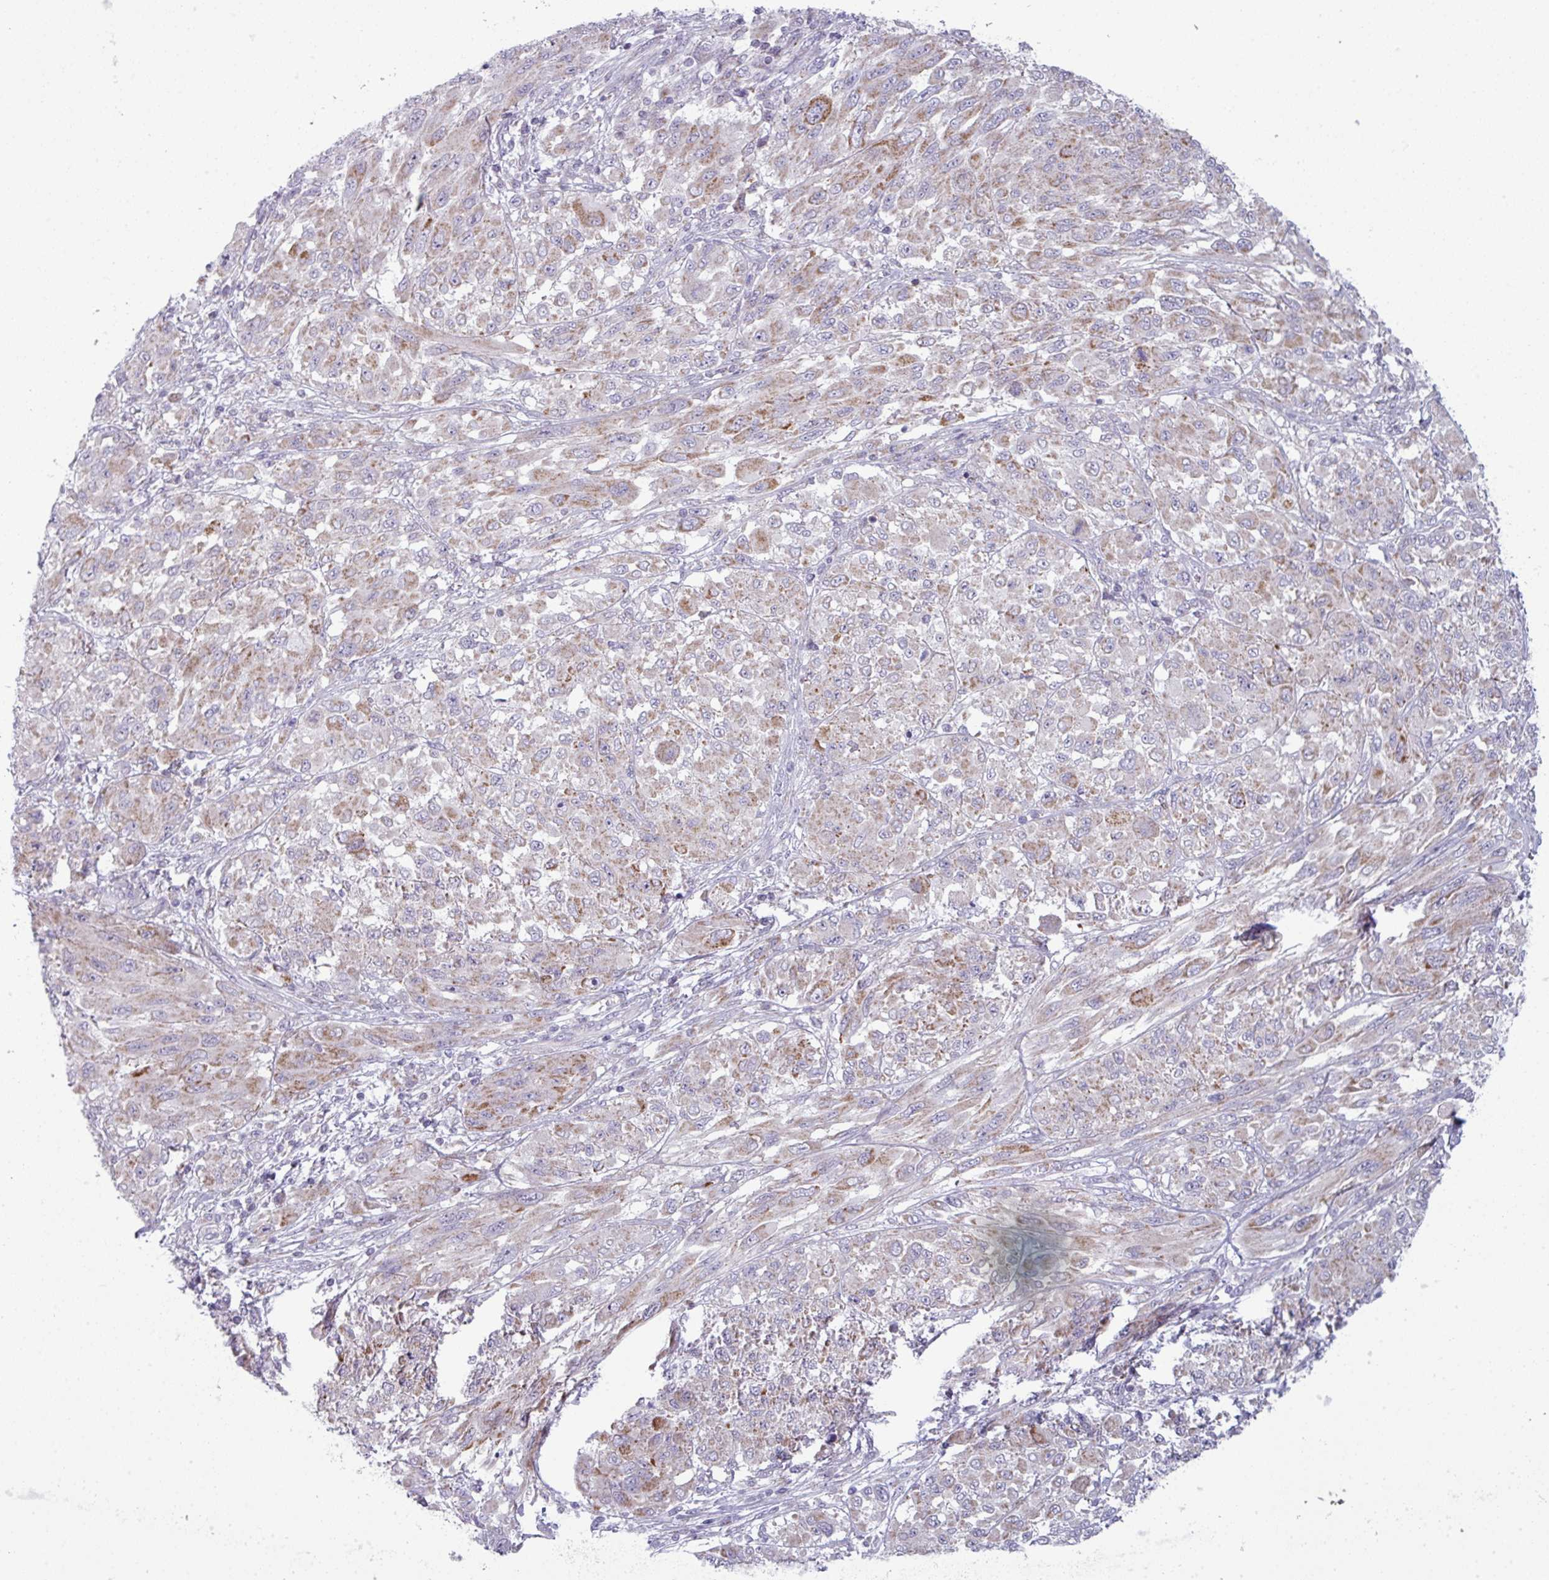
{"staining": {"intensity": "moderate", "quantity": "25%-75%", "location": "cytoplasmic/membranous"}, "tissue": "melanoma", "cell_type": "Tumor cells", "image_type": "cancer", "snomed": [{"axis": "morphology", "description": "Malignant melanoma, NOS"}, {"axis": "topography", "description": "Skin"}], "caption": "Protein expression analysis of malignant melanoma reveals moderate cytoplasmic/membranous staining in about 25%-75% of tumor cells.", "gene": "ZNF615", "patient": {"sex": "female", "age": 91}}